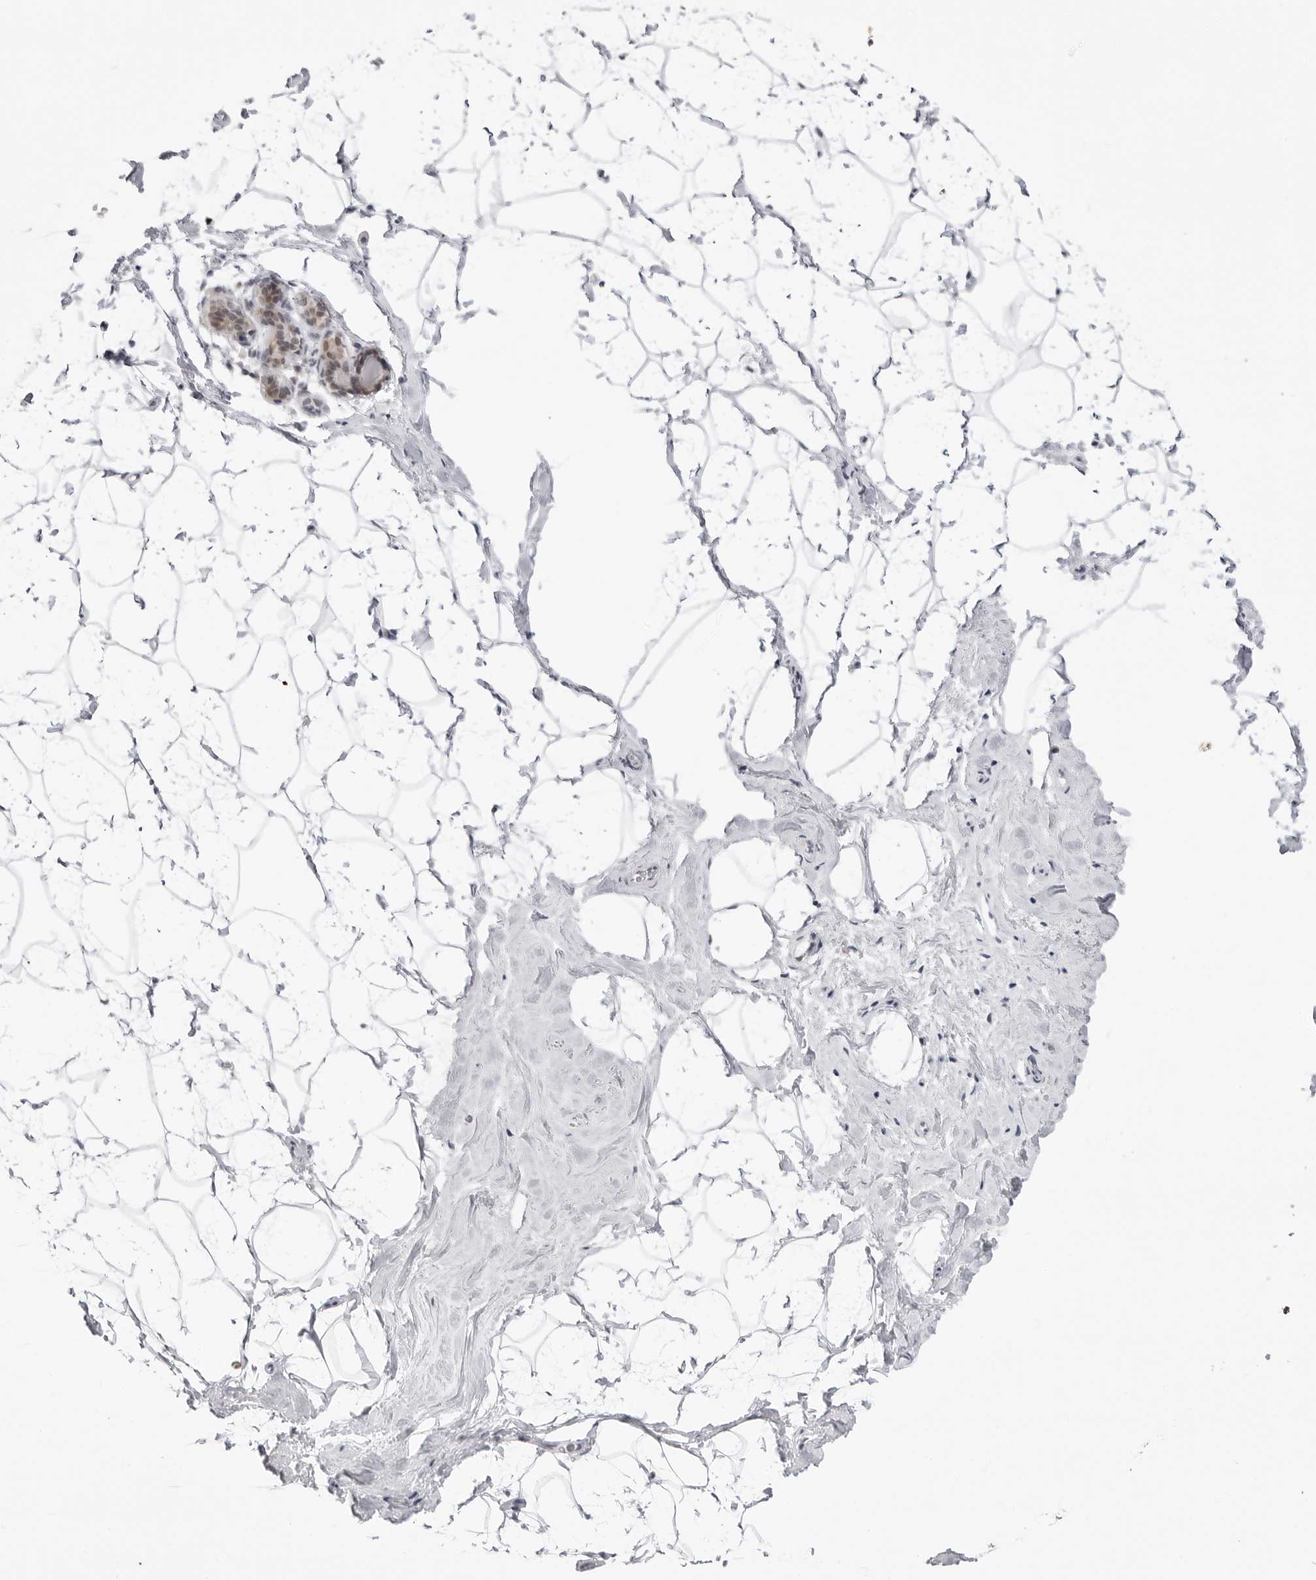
{"staining": {"intensity": "negative", "quantity": "none", "location": "none"}, "tissue": "breast", "cell_type": "Adipocytes", "image_type": "normal", "snomed": [{"axis": "morphology", "description": "Normal tissue, NOS"}, {"axis": "morphology", "description": "Lobular carcinoma"}, {"axis": "topography", "description": "Breast"}], "caption": "Immunohistochemistry (IHC) of unremarkable human breast demonstrates no staining in adipocytes.", "gene": "PPP2R5C", "patient": {"sex": "female", "age": 62}}